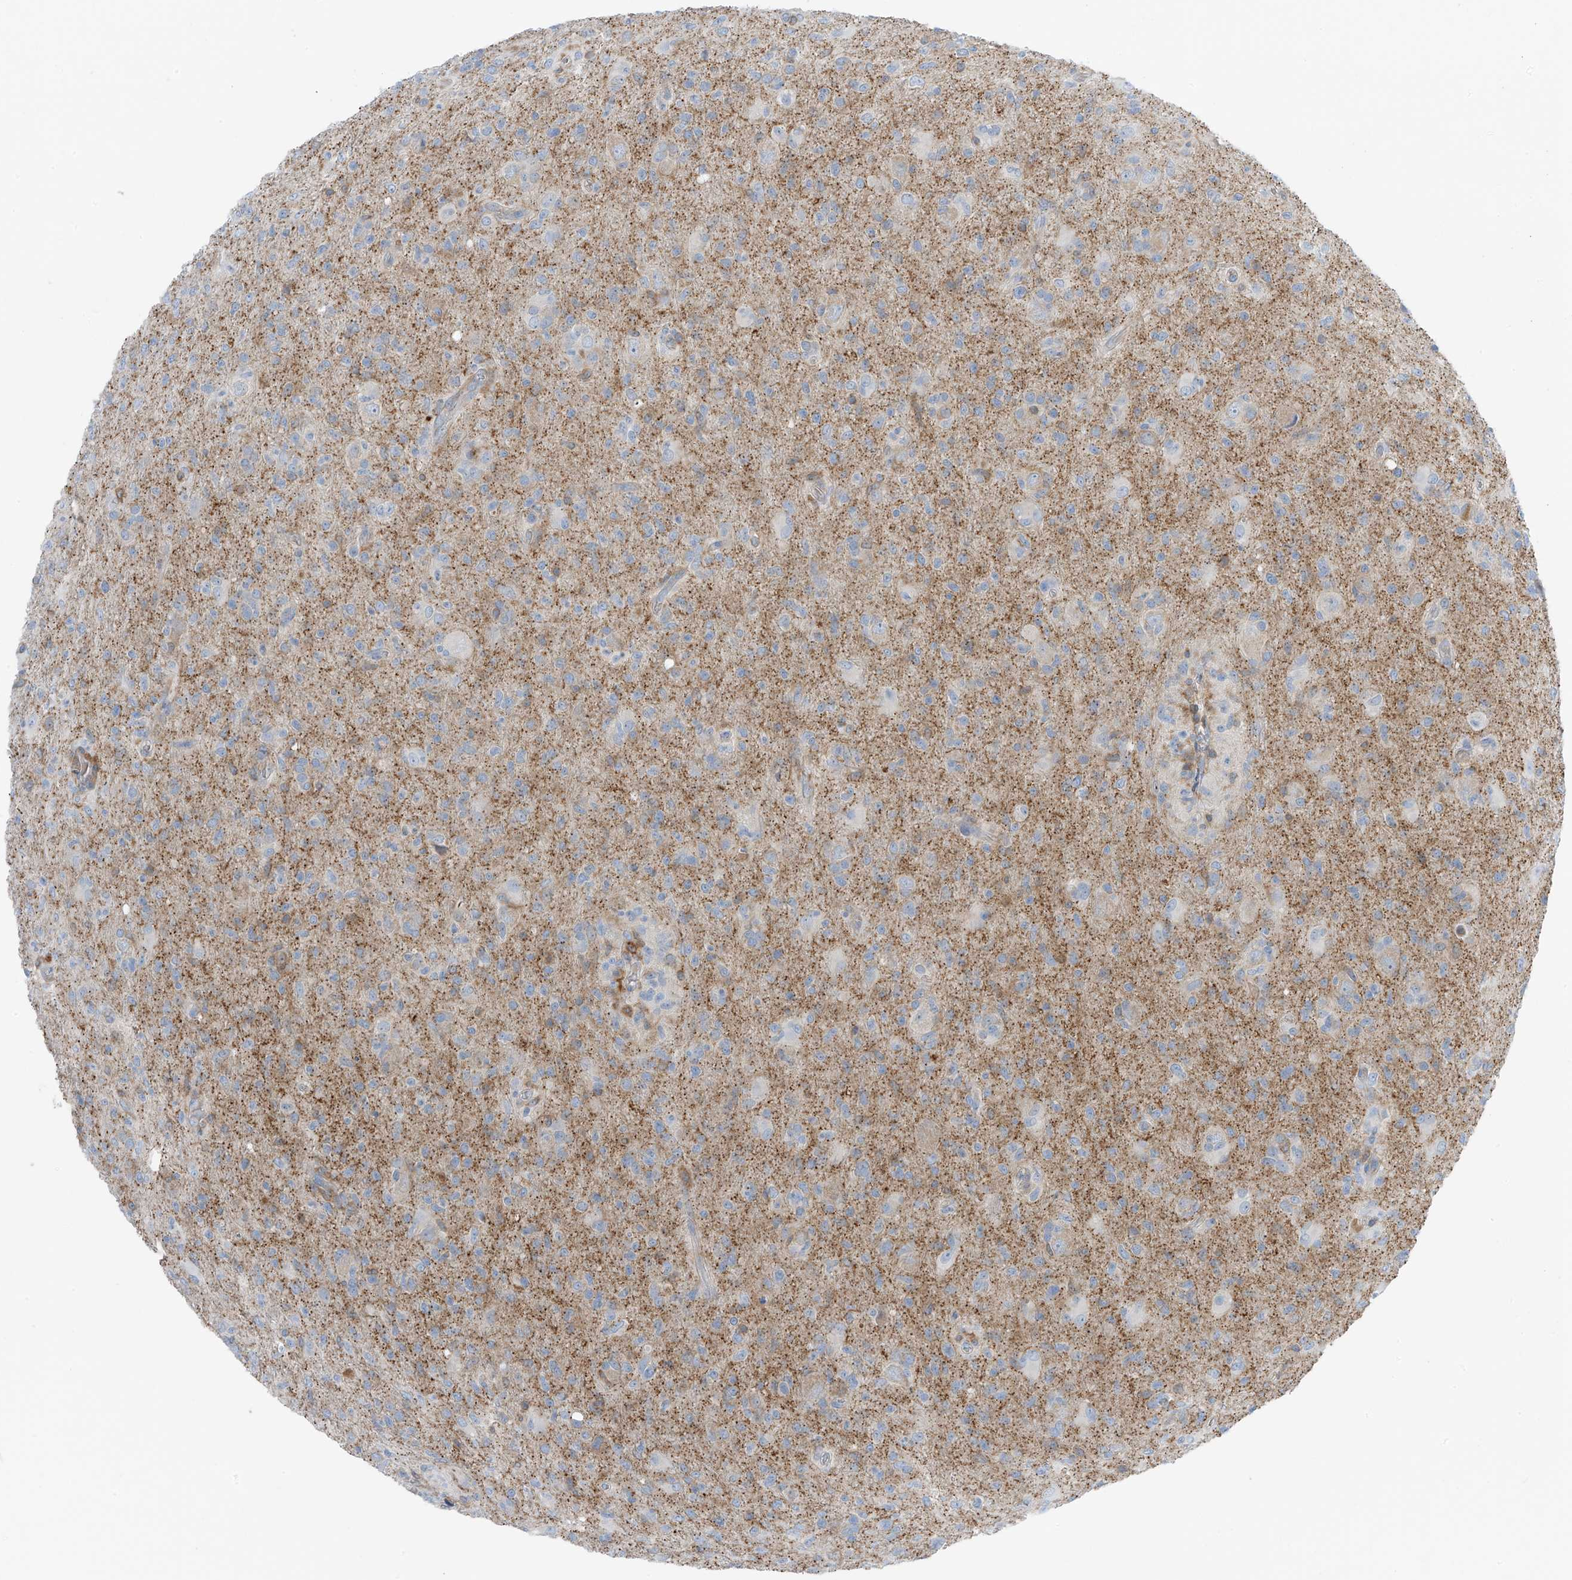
{"staining": {"intensity": "weak", "quantity": "<25%", "location": "cytoplasmic/membranous"}, "tissue": "glioma", "cell_type": "Tumor cells", "image_type": "cancer", "snomed": [{"axis": "morphology", "description": "Glioma, malignant, High grade"}, {"axis": "topography", "description": "Brain"}], "caption": "Immunohistochemical staining of human glioma displays no significant positivity in tumor cells. (DAB (3,3'-diaminobenzidine) immunohistochemistry with hematoxylin counter stain).", "gene": "NALCN", "patient": {"sex": "female", "age": 57}}